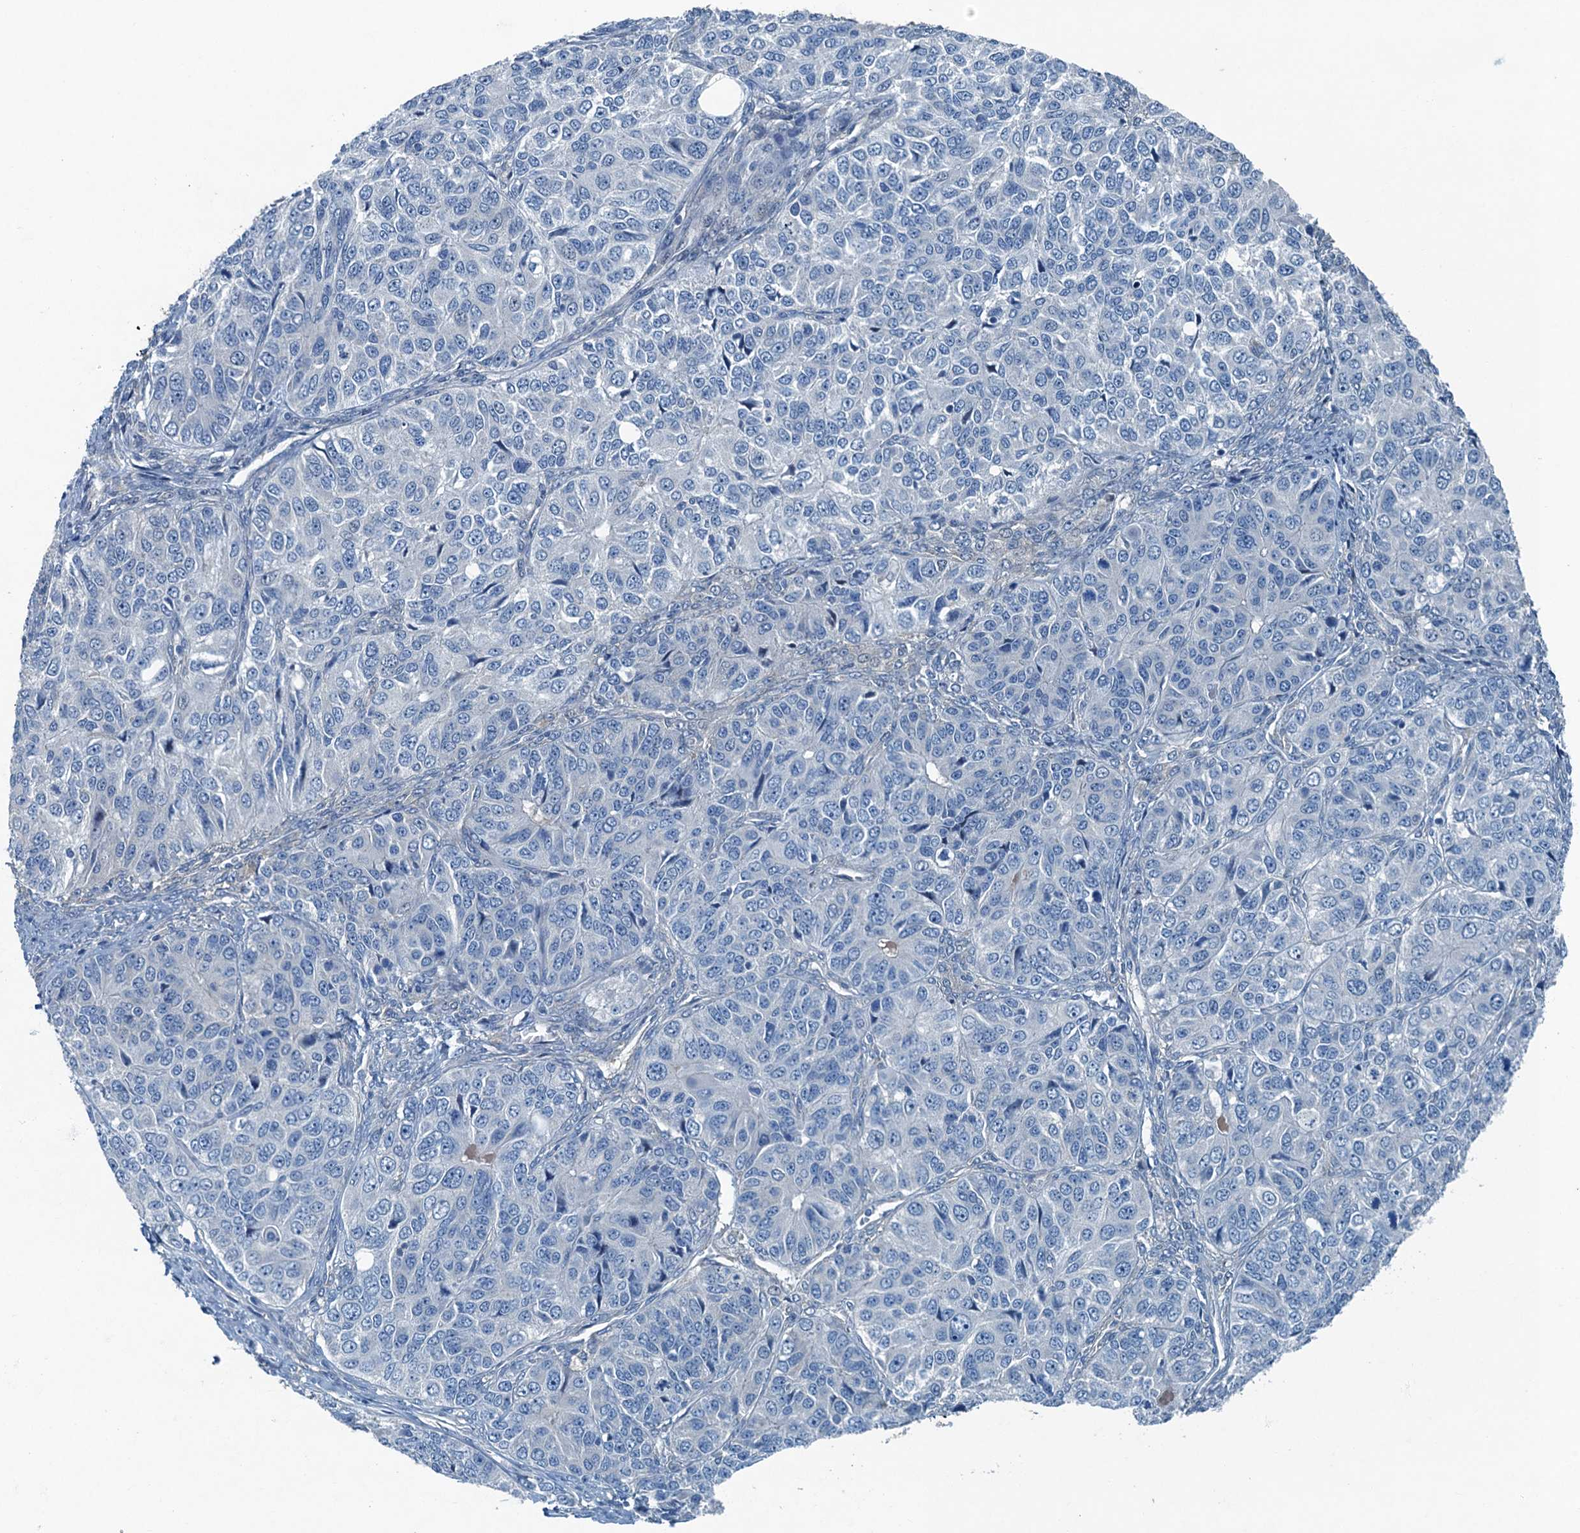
{"staining": {"intensity": "negative", "quantity": "none", "location": "none"}, "tissue": "ovarian cancer", "cell_type": "Tumor cells", "image_type": "cancer", "snomed": [{"axis": "morphology", "description": "Carcinoma, endometroid"}, {"axis": "topography", "description": "Ovary"}], "caption": "This is a image of immunohistochemistry staining of endometroid carcinoma (ovarian), which shows no staining in tumor cells.", "gene": "CBLIF", "patient": {"sex": "female", "age": 51}}